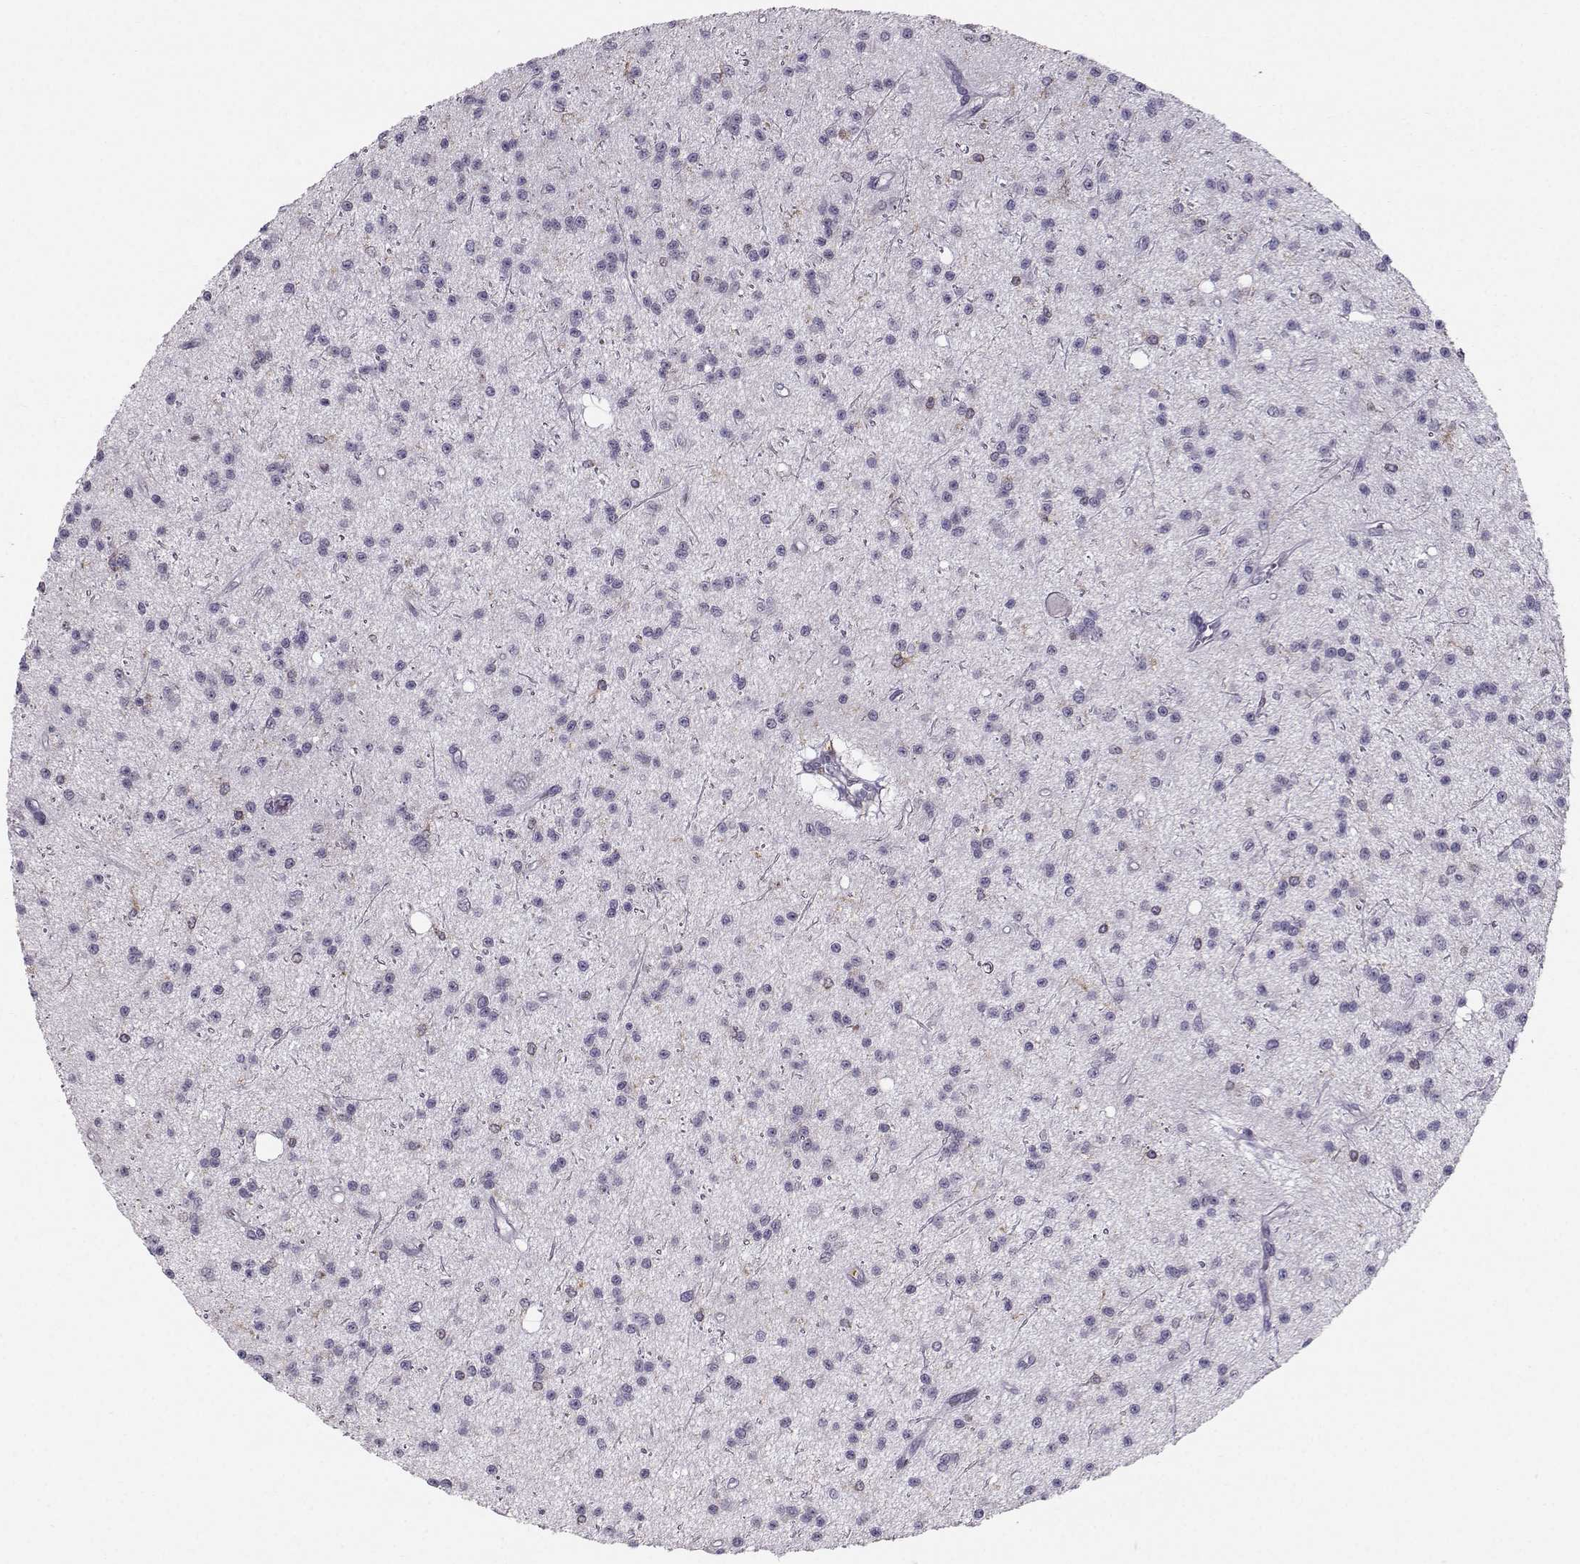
{"staining": {"intensity": "negative", "quantity": "none", "location": "none"}, "tissue": "glioma", "cell_type": "Tumor cells", "image_type": "cancer", "snomed": [{"axis": "morphology", "description": "Glioma, malignant, Low grade"}, {"axis": "topography", "description": "Brain"}], "caption": "Glioma was stained to show a protein in brown. There is no significant staining in tumor cells. (DAB (3,3'-diaminobenzidine) immunohistochemistry (IHC) visualized using brightfield microscopy, high magnification).", "gene": "ZBTB32", "patient": {"sex": "male", "age": 27}}